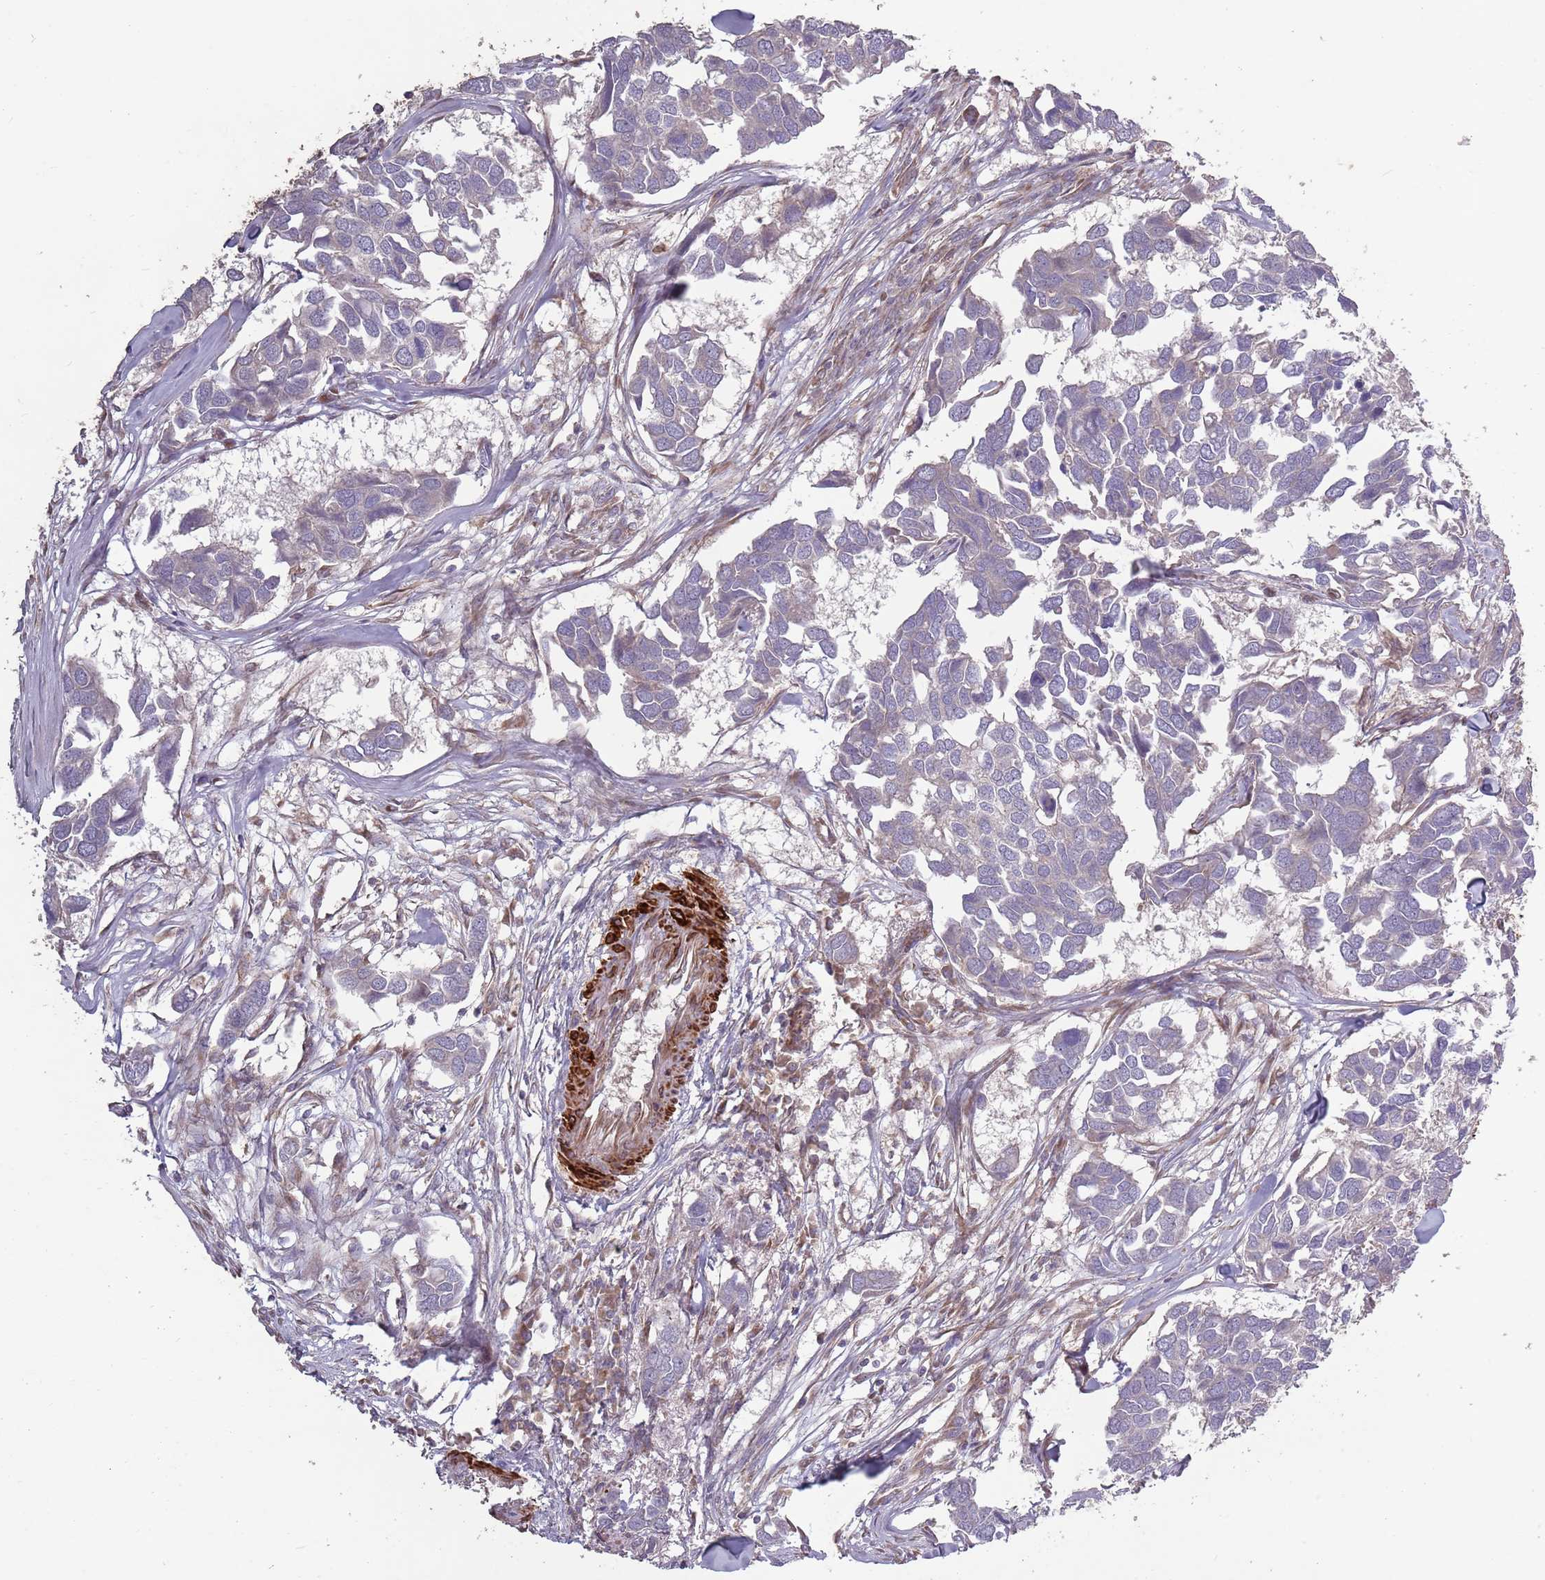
{"staining": {"intensity": "negative", "quantity": "none", "location": "none"}, "tissue": "breast cancer", "cell_type": "Tumor cells", "image_type": "cancer", "snomed": [{"axis": "morphology", "description": "Duct carcinoma"}, {"axis": "topography", "description": "Breast"}], "caption": "This is a micrograph of immunohistochemistry (IHC) staining of breast cancer (invasive ductal carcinoma), which shows no positivity in tumor cells.", "gene": "PLD6", "patient": {"sex": "female", "age": 83}}